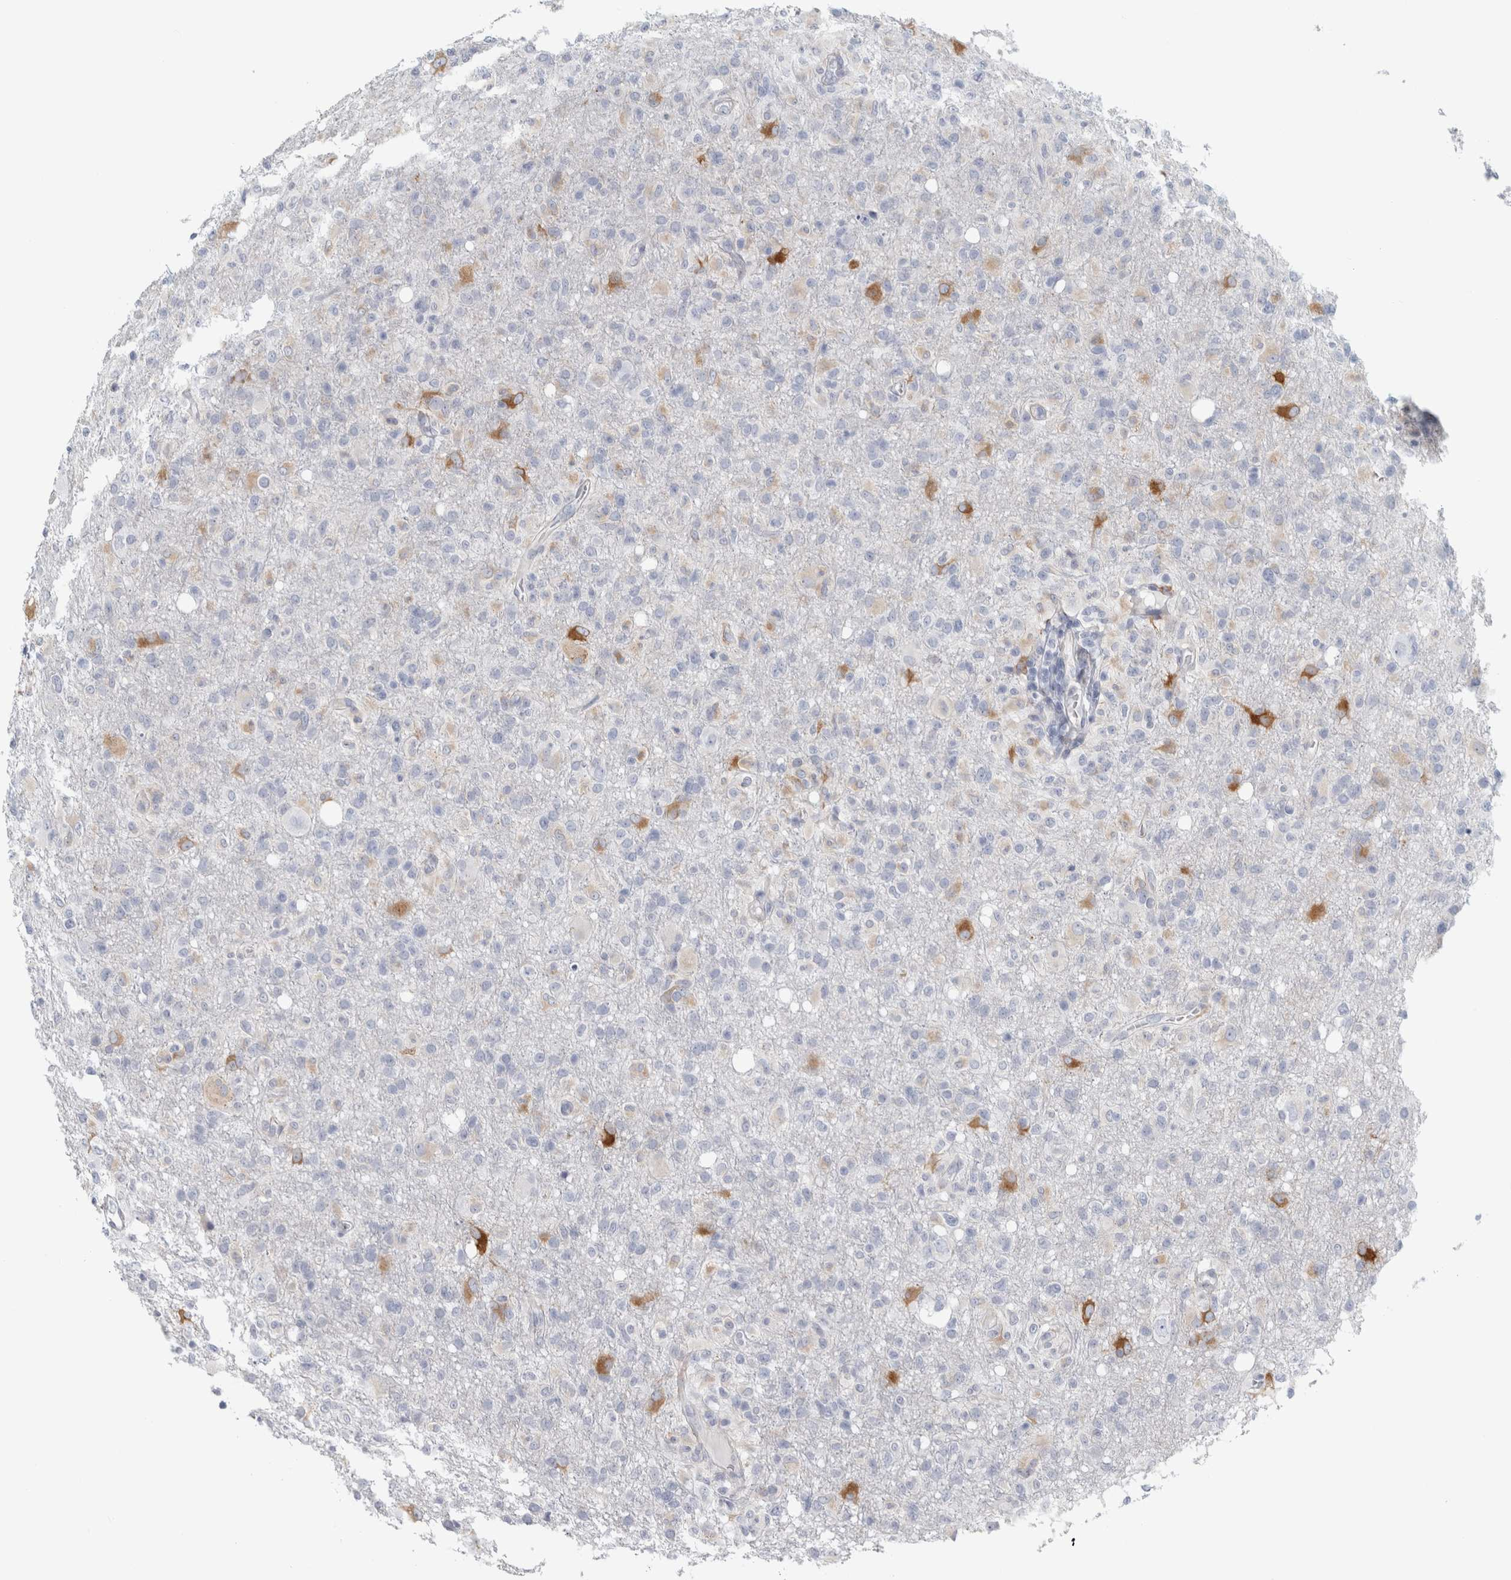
{"staining": {"intensity": "moderate", "quantity": "<25%", "location": "cytoplasmic/membranous"}, "tissue": "glioma", "cell_type": "Tumor cells", "image_type": "cancer", "snomed": [{"axis": "morphology", "description": "Glioma, malignant, High grade"}, {"axis": "topography", "description": "Brain"}], "caption": "Human malignant glioma (high-grade) stained with a brown dye exhibits moderate cytoplasmic/membranous positive staining in approximately <25% of tumor cells.", "gene": "B3GNT3", "patient": {"sex": "female", "age": 57}}